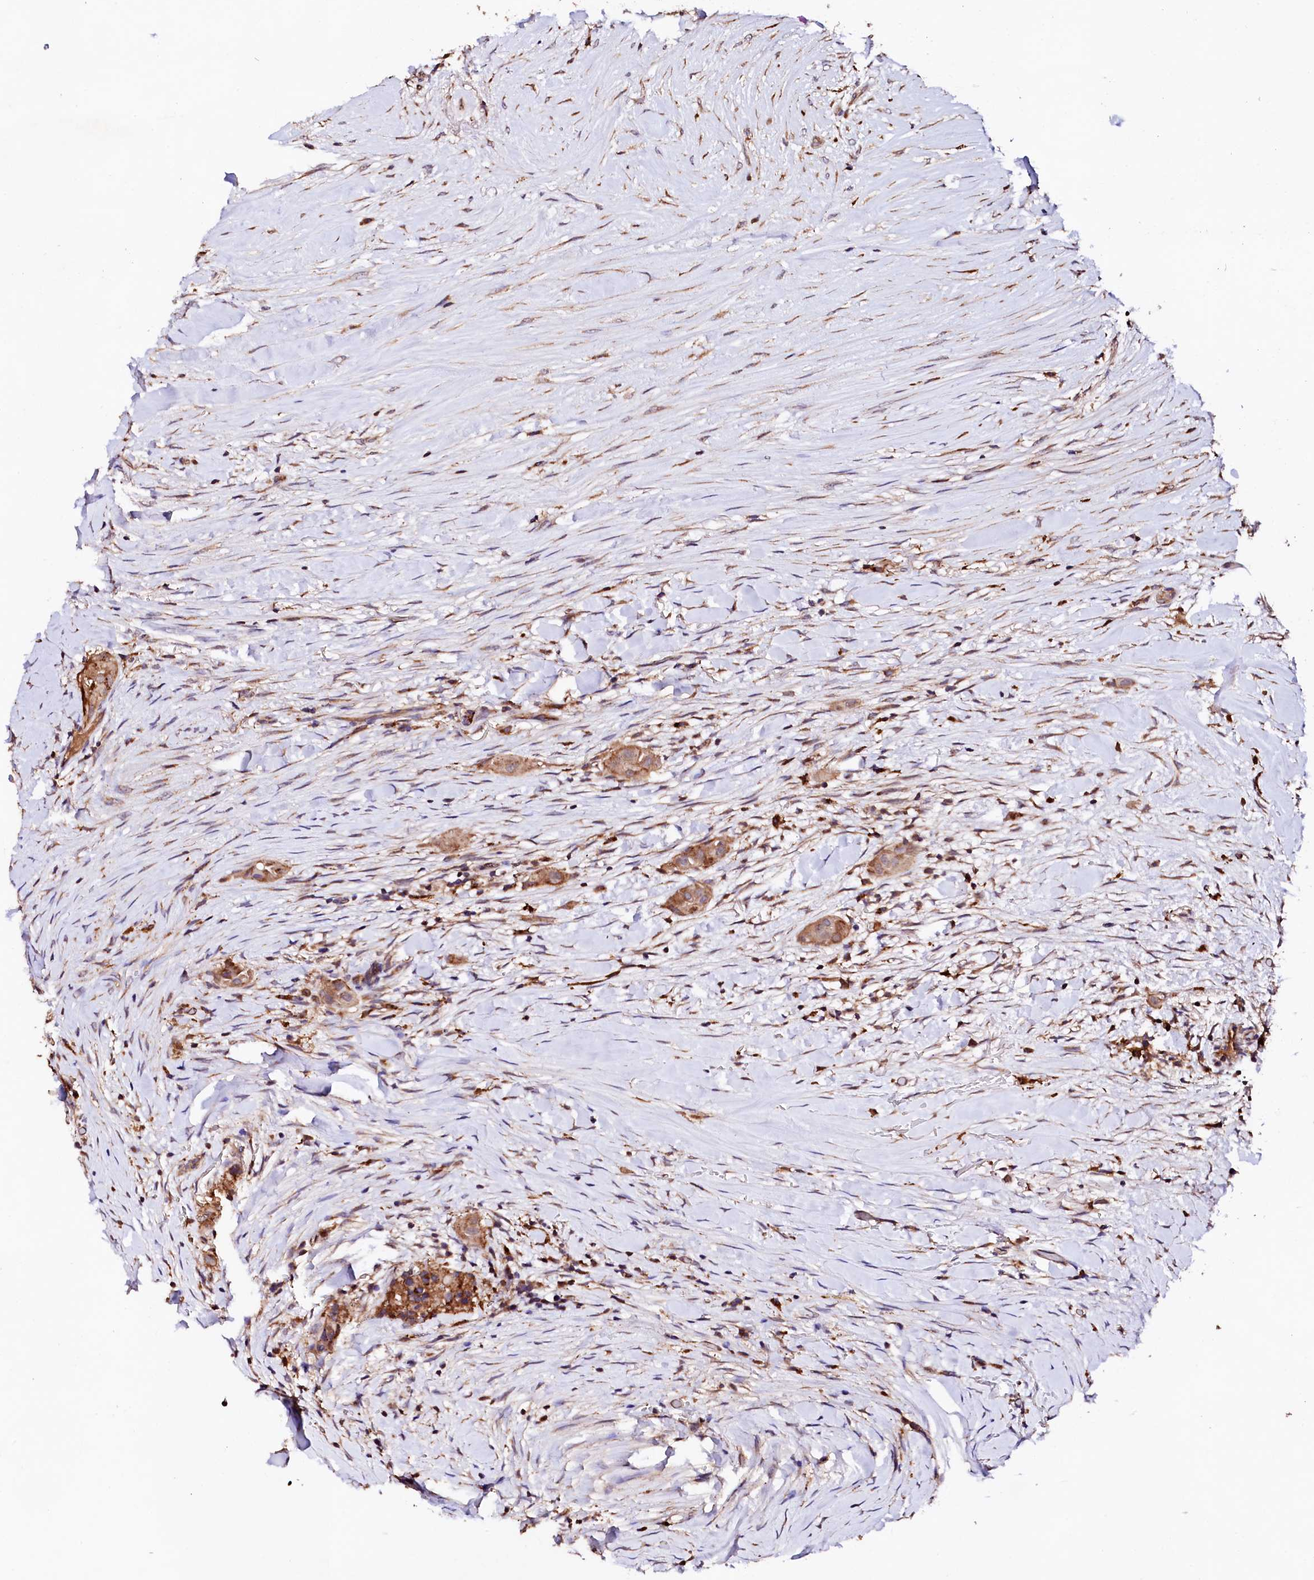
{"staining": {"intensity": "moderate", "quantity": ">75%", "location": "cytoplasmic/membranous"}, "tissue": "thyroid cancer", "cell_type": "Tumor cells", "image_type": "cancer", "snomed": [{"axis": "morphology", "description": "Papillary adenocarcinoma, NOS"}, {"axis": "topography", "description": "Thyroid gland"}], "caption": "Protein analysis of papillary adenocarcinoma (thyroid) tissue demonstrates moderate cytoplasmic/membranous expression in approximately >75% of tumor cells. The staining is performed using DAB (3,3'-diaminobenzidine) brown chromogen to label protein expression. The nuclei are counter-stained blue using hematoxylin.", "gene": "ST3GAL1", "patient": {"sex": "female", "age": 59}}